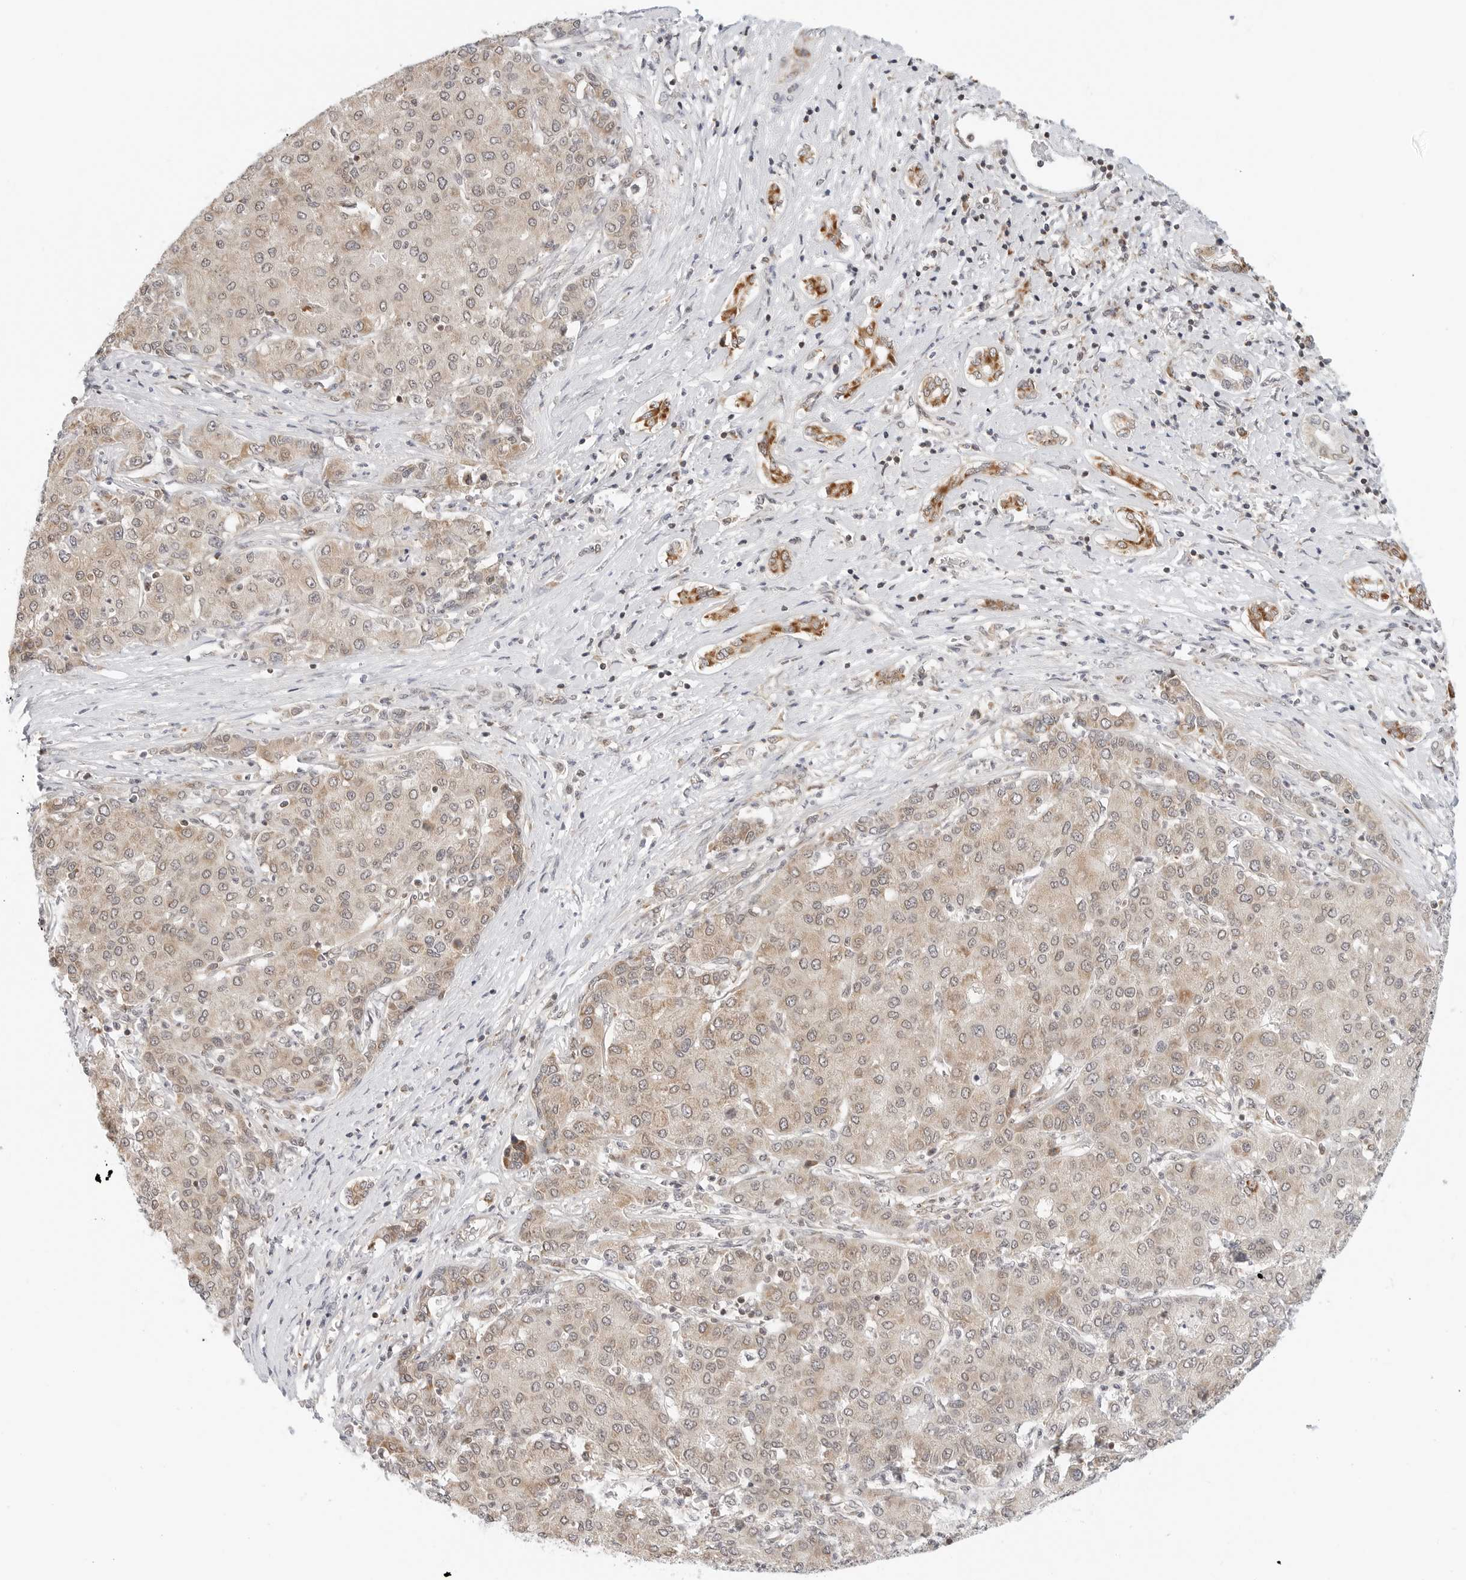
{"staining": {"intensity": "weak", "quantity": ">75%", "location": "cytoplasmic/membranous"}, "tissue": "liver cancer", "cell_type": "Tumor cells", "image_type": "cancer", "snomed": [{"axis": "morphology", "description": "Carcinoma, Hepatocellular, NOS"}, {"axis": "topography", "description": "Liver"}], "caption": "Hepatocellular carcinoma (liver) tissue shows weak cytoplasmic/membranous positivity in approximately >75% of tumor cells", "gene": "POLR3GL", "patient": {"sex": "male", "age": 65}}